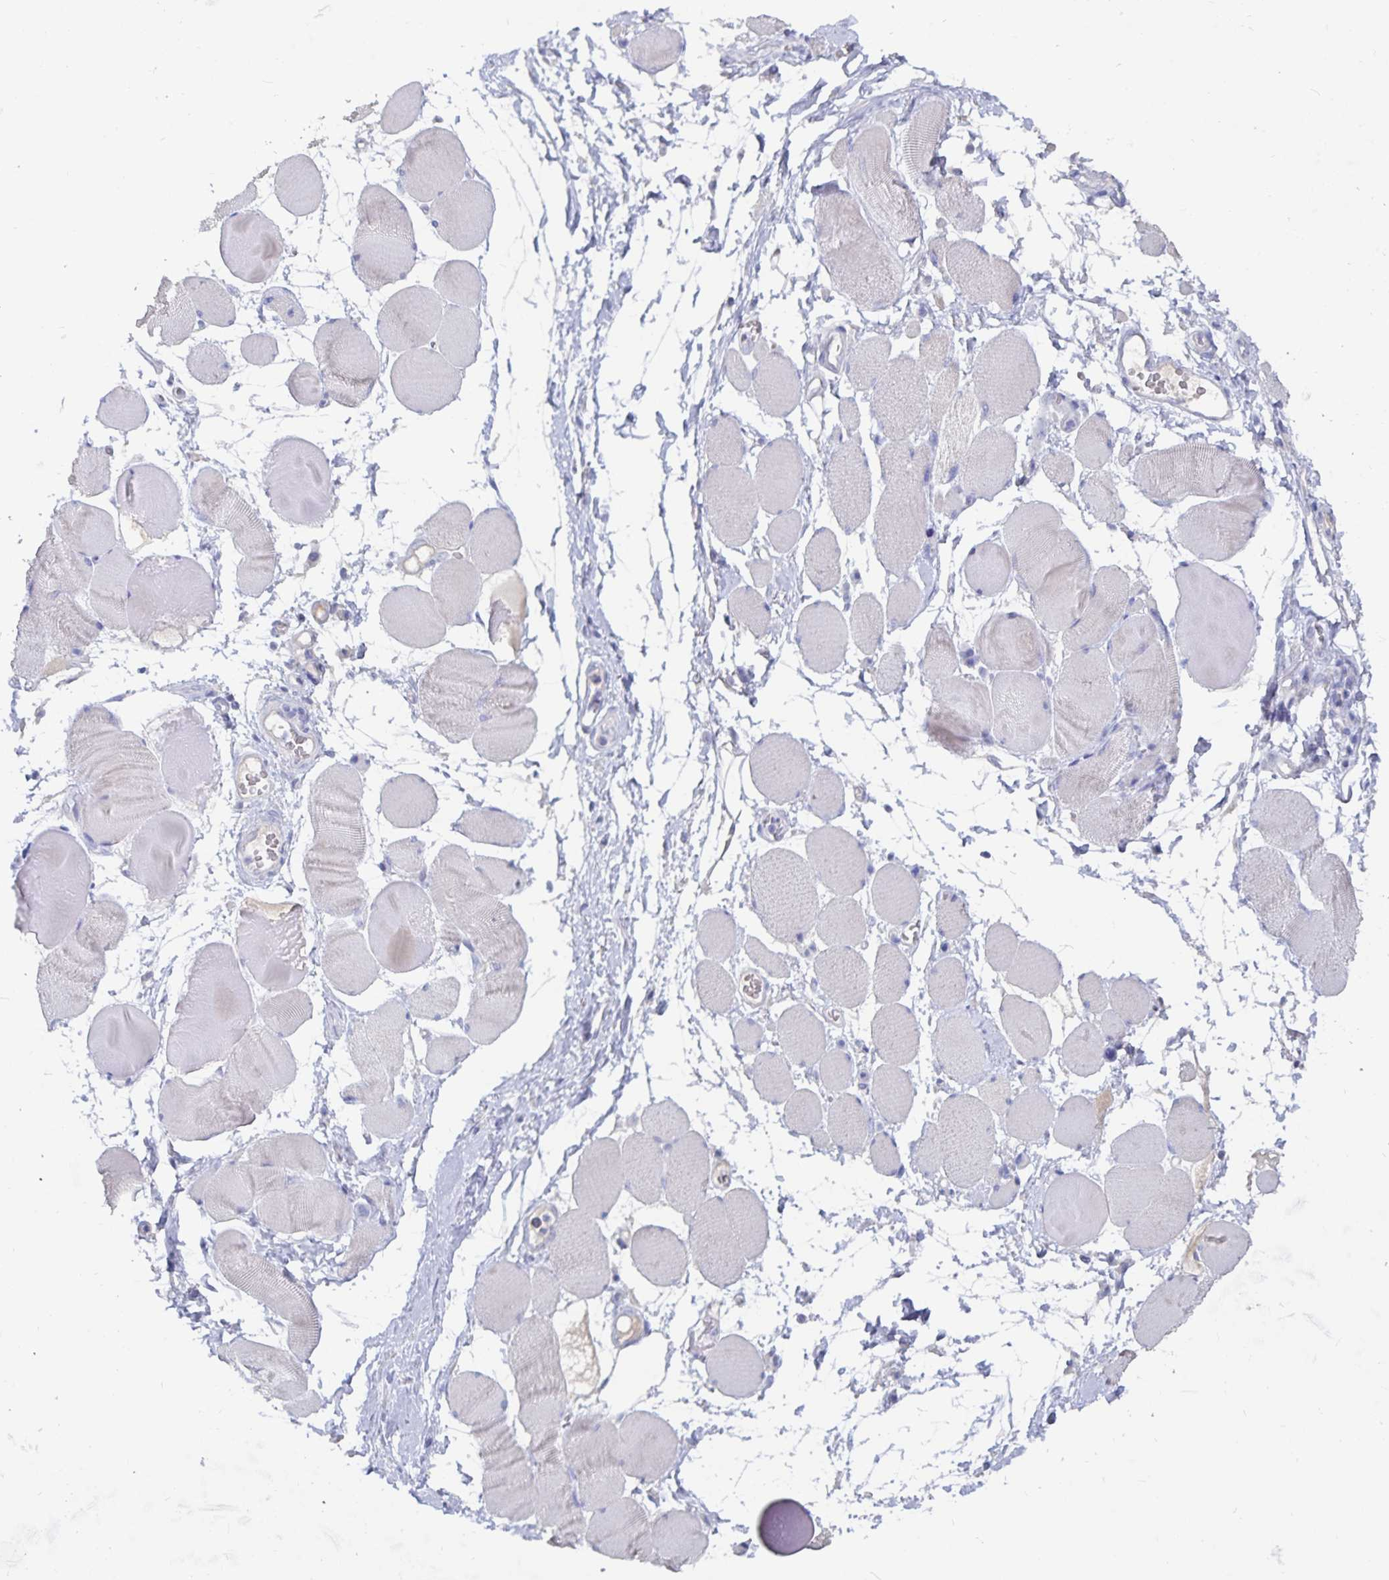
{"staining": {"intensity": "negative", "quantity": "none", "location": "none"}, "tissue": "skeletal muscle", "cell_type": "Myocytes", "image_type": "normal", "snomed": [{"axis": "morphology", "description": "Normal tissue, NOS"}, {"axis": "topography", "description": "Skeletal muscle"}], "caption": "Skeletal muscle stained for a protein using immunohistochemistry (IHC) exhibits no positivity myocytes.", "gene": "CFAP69", "patient": {"sex": "female", "age": 75}}